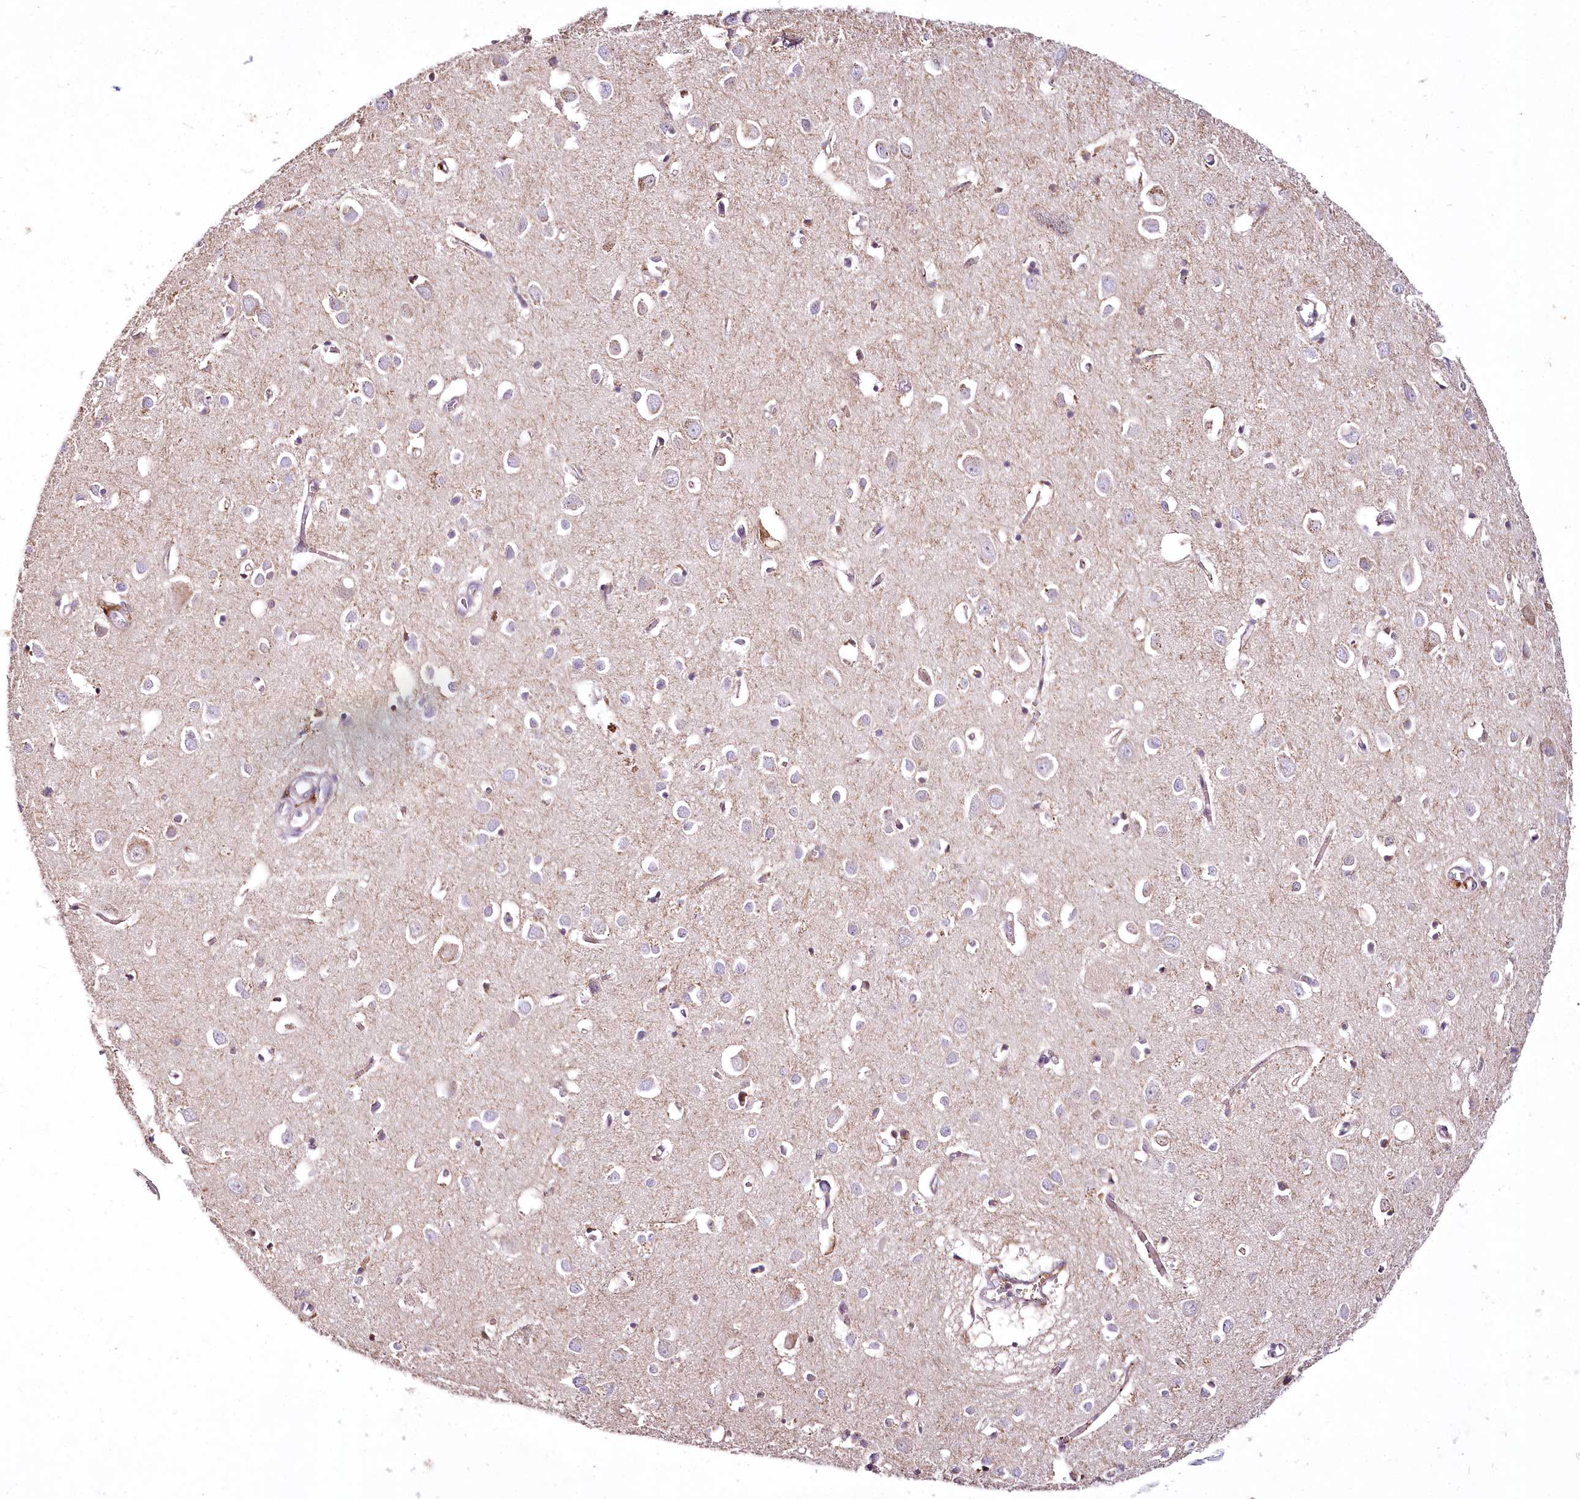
{"staining": {"intensity": "weak", "quantity": ">75%", "location": "cytoplasmic/membranous"}, "tissue": "cerebral cortex", "cell_type": "Endothelial cells", "image_type": "normal", "snomed": [{"axis": "morphology", "description": "Normal tissue, NOS"}, {"axis": "topography", "description": "Cerebral cortex"}], "caption": "Immunohistochemistry of benign human cerebral cortex demonstrates low levels of weak cytoplasmic/membranous expression in about >75% of endothelial cells.", "gene": "VWA5A", "patient": {"sex": "female", "age": 64}}